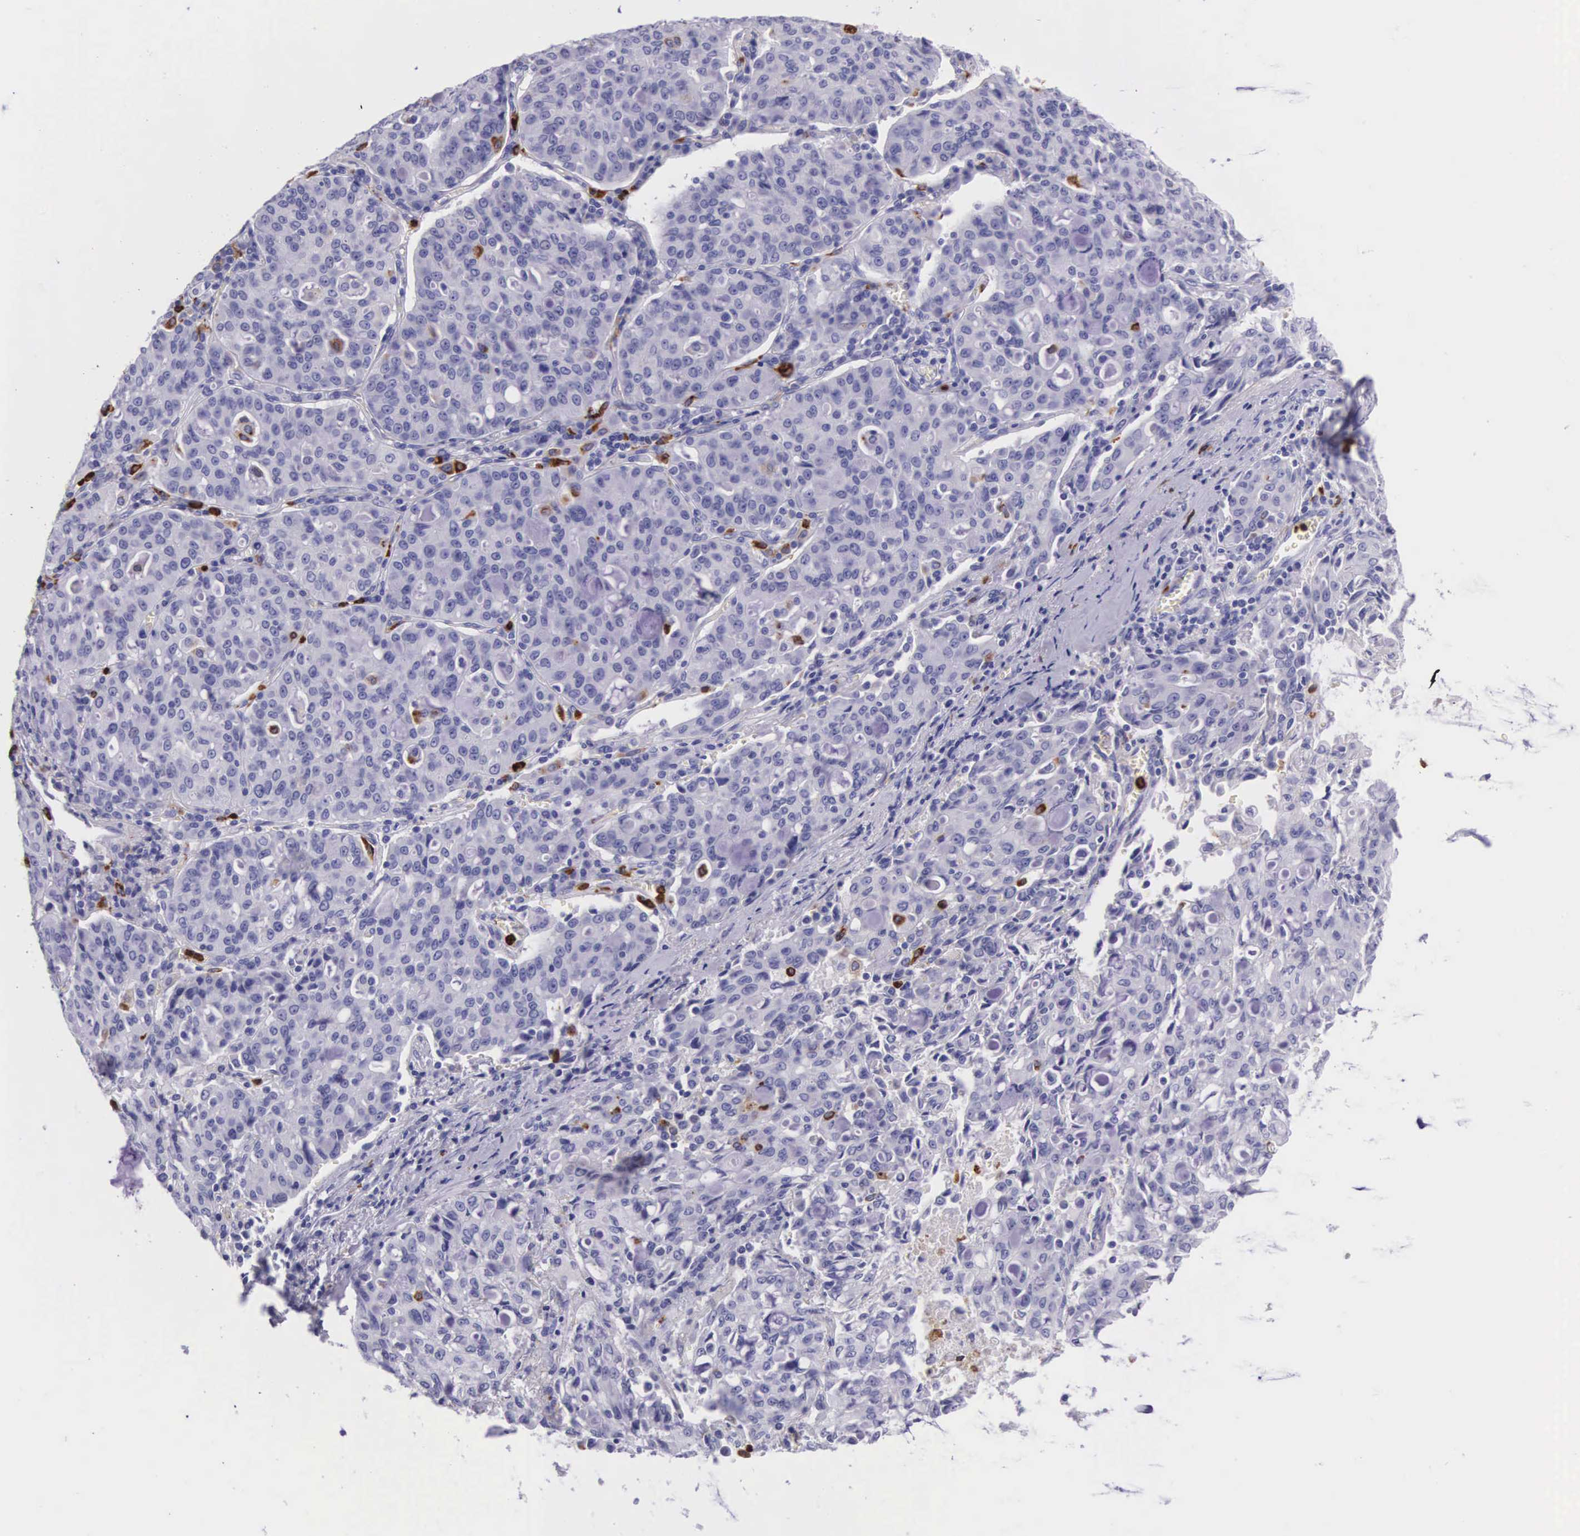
{"staining": {"intensity": "negative", "quantity": "none", "location": "none"}, "tissue": "lung cancer", "cell_type": "Tumor cells", "image_type": "cancer", "snomed": [{"axis": "morphology", "description": "Adenocarcinoma, NOS"}, {"axis": "topography", "description": "Lung"}], "caption": "Tumor cells show no significant protein staining in lung cancer.", "gene": "FCN1", "patient": {"sex": "female", "age": 44}}